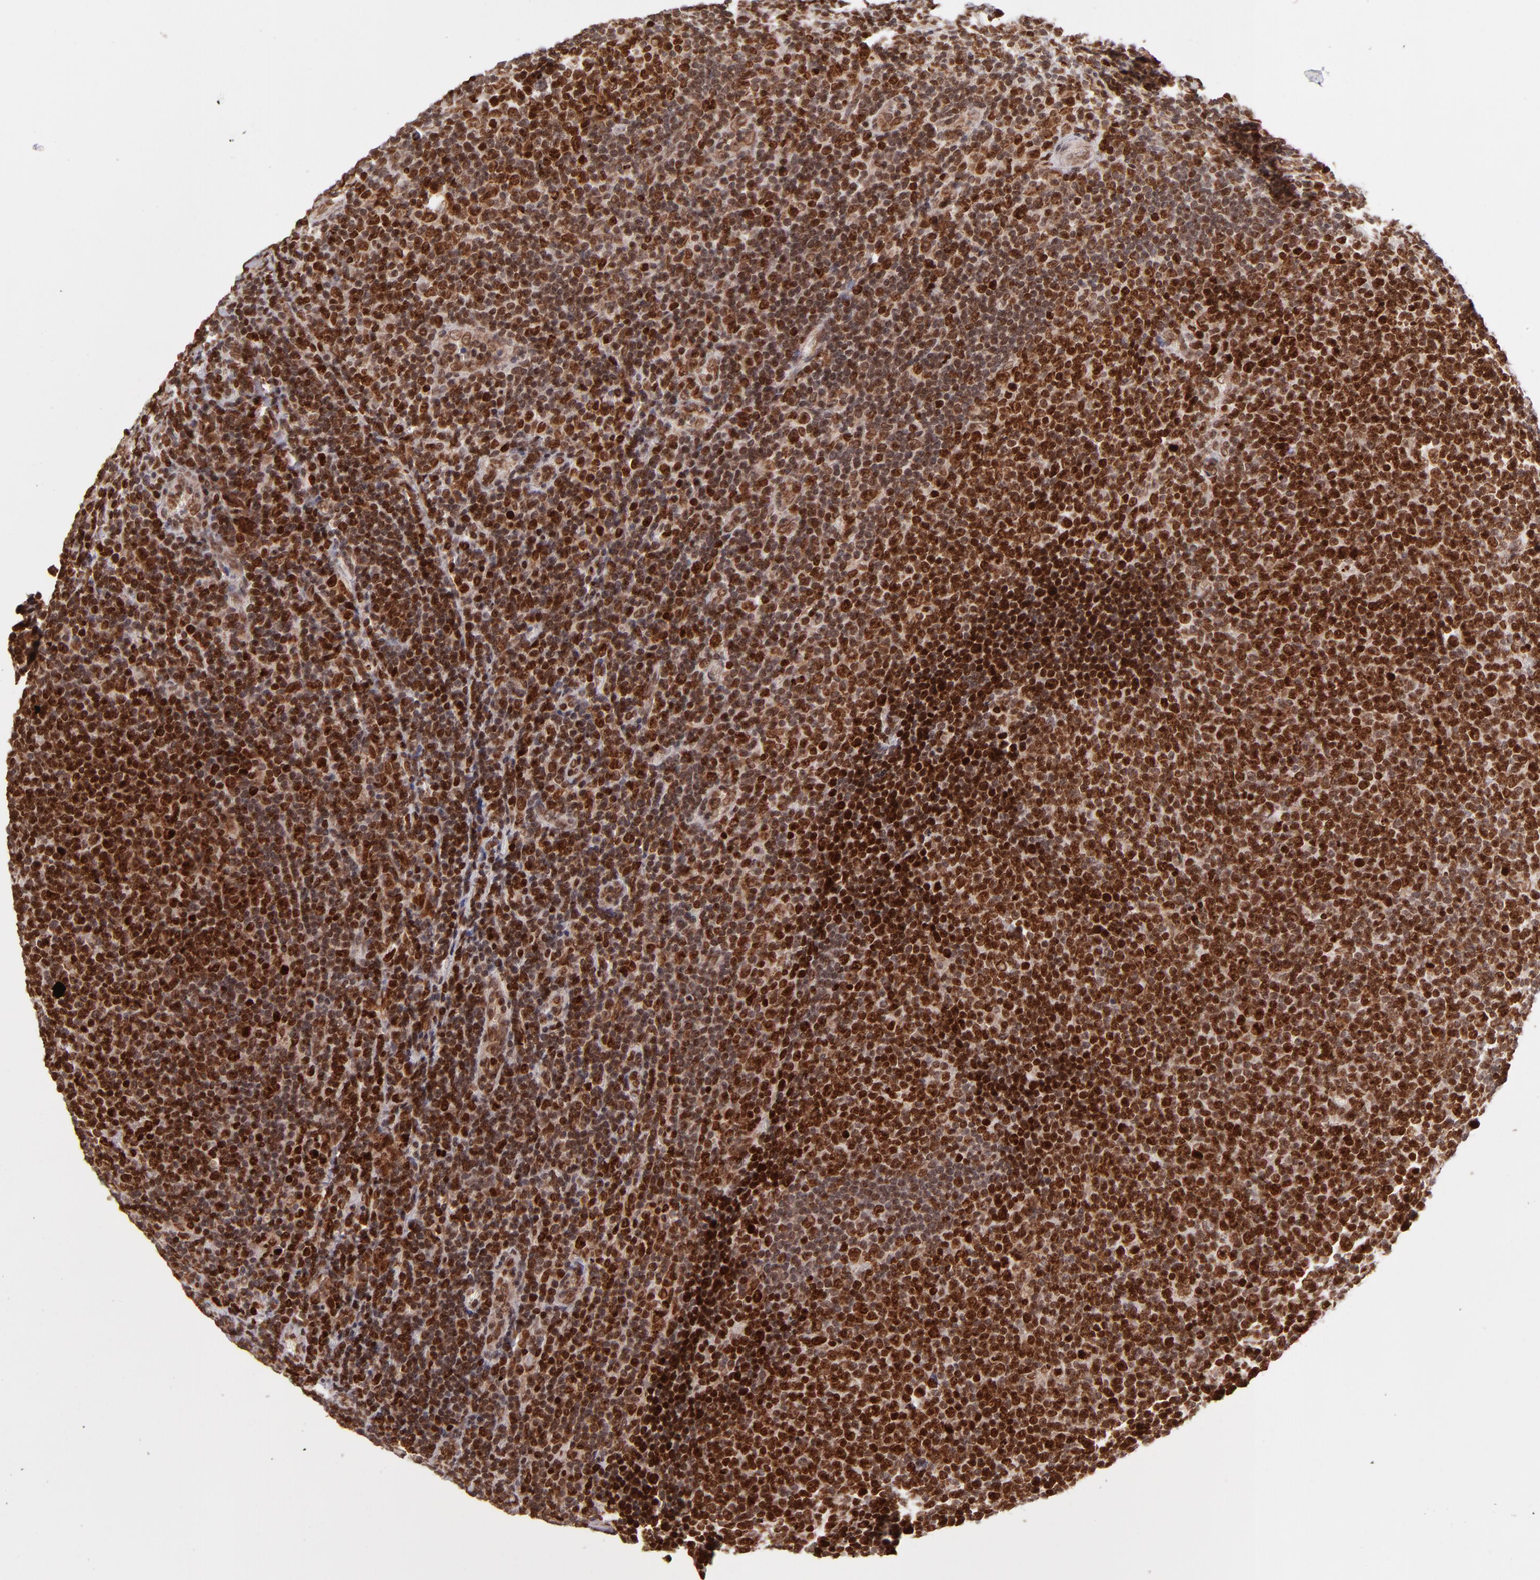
{"staining": {"intensity": "strong", "quantity": ">75%", "location": "cytoplasmic/membranous,nuclear"}, "tissue": "lymphoma", "cell_type": "Tumor cells", "image_type": "cancer", "snomed": [{"axis": "morphology", "description": "Malignant lymphoma, non-Hodgkin's type, Low grade"}, {"axis": "topography", "description": "Lymph node"}], "caption": "Strong cytoplasmic/membranous and nuclear positivity for a protein is seen in approximately >75% of tumor cells of low-grade malignant lymphoma, non-Hodgkin's type using IHC.", "gene": "TOP1MT", "patient": {"sex": "male", "age": 74}}